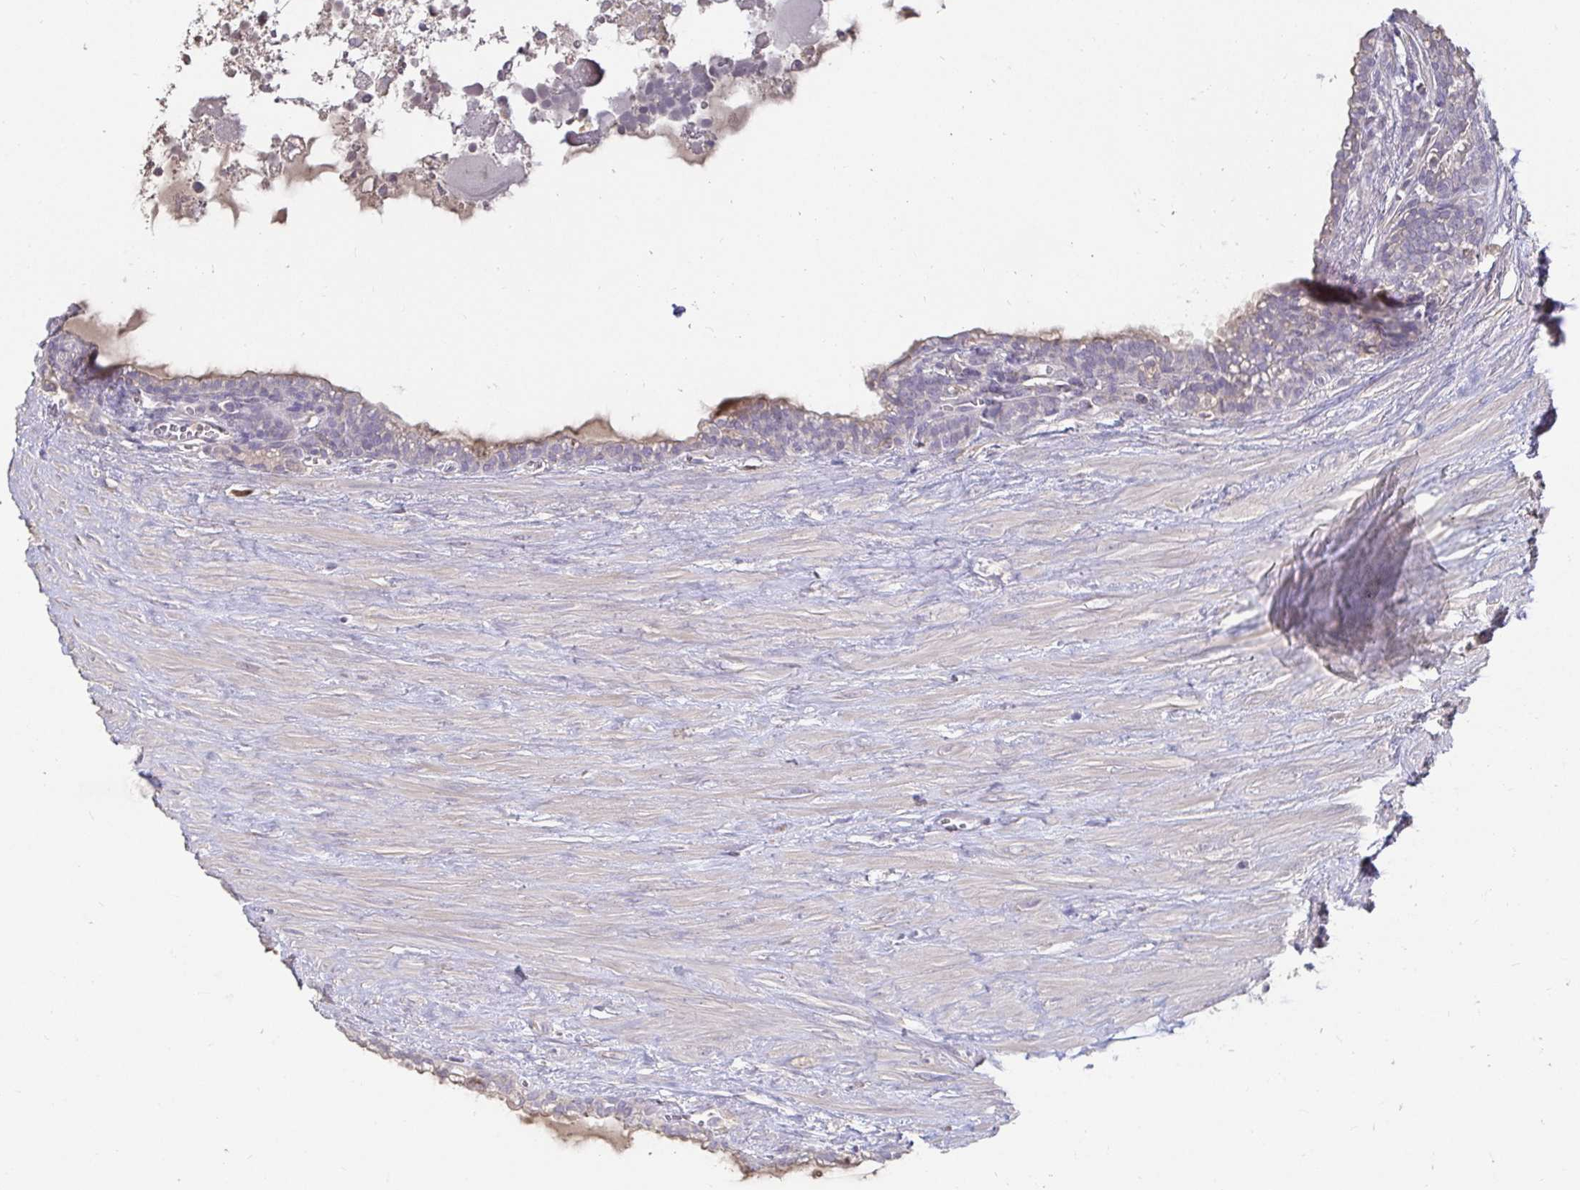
{"staining": {"intensity": "negative", "quantity": "none", "location": "none"}, "tissue": "seminal vesicle", "cell_type": "Glandular cells", "image_type": "normal", "snomed": [{"axis": "morphology", "description": "Normal tissue, NOS"}, {"axis": "topography", "description": "Seminal veicle"}], "caption": "High magnification brightfield microscopy of unremarkable seminal vesicle stained with DAB (brown) and counterstained with hematoxylin (blue): glandular cells show no significant staining.", "gene": "ANLN", "patient": {"sex": "male", "age": 76}}